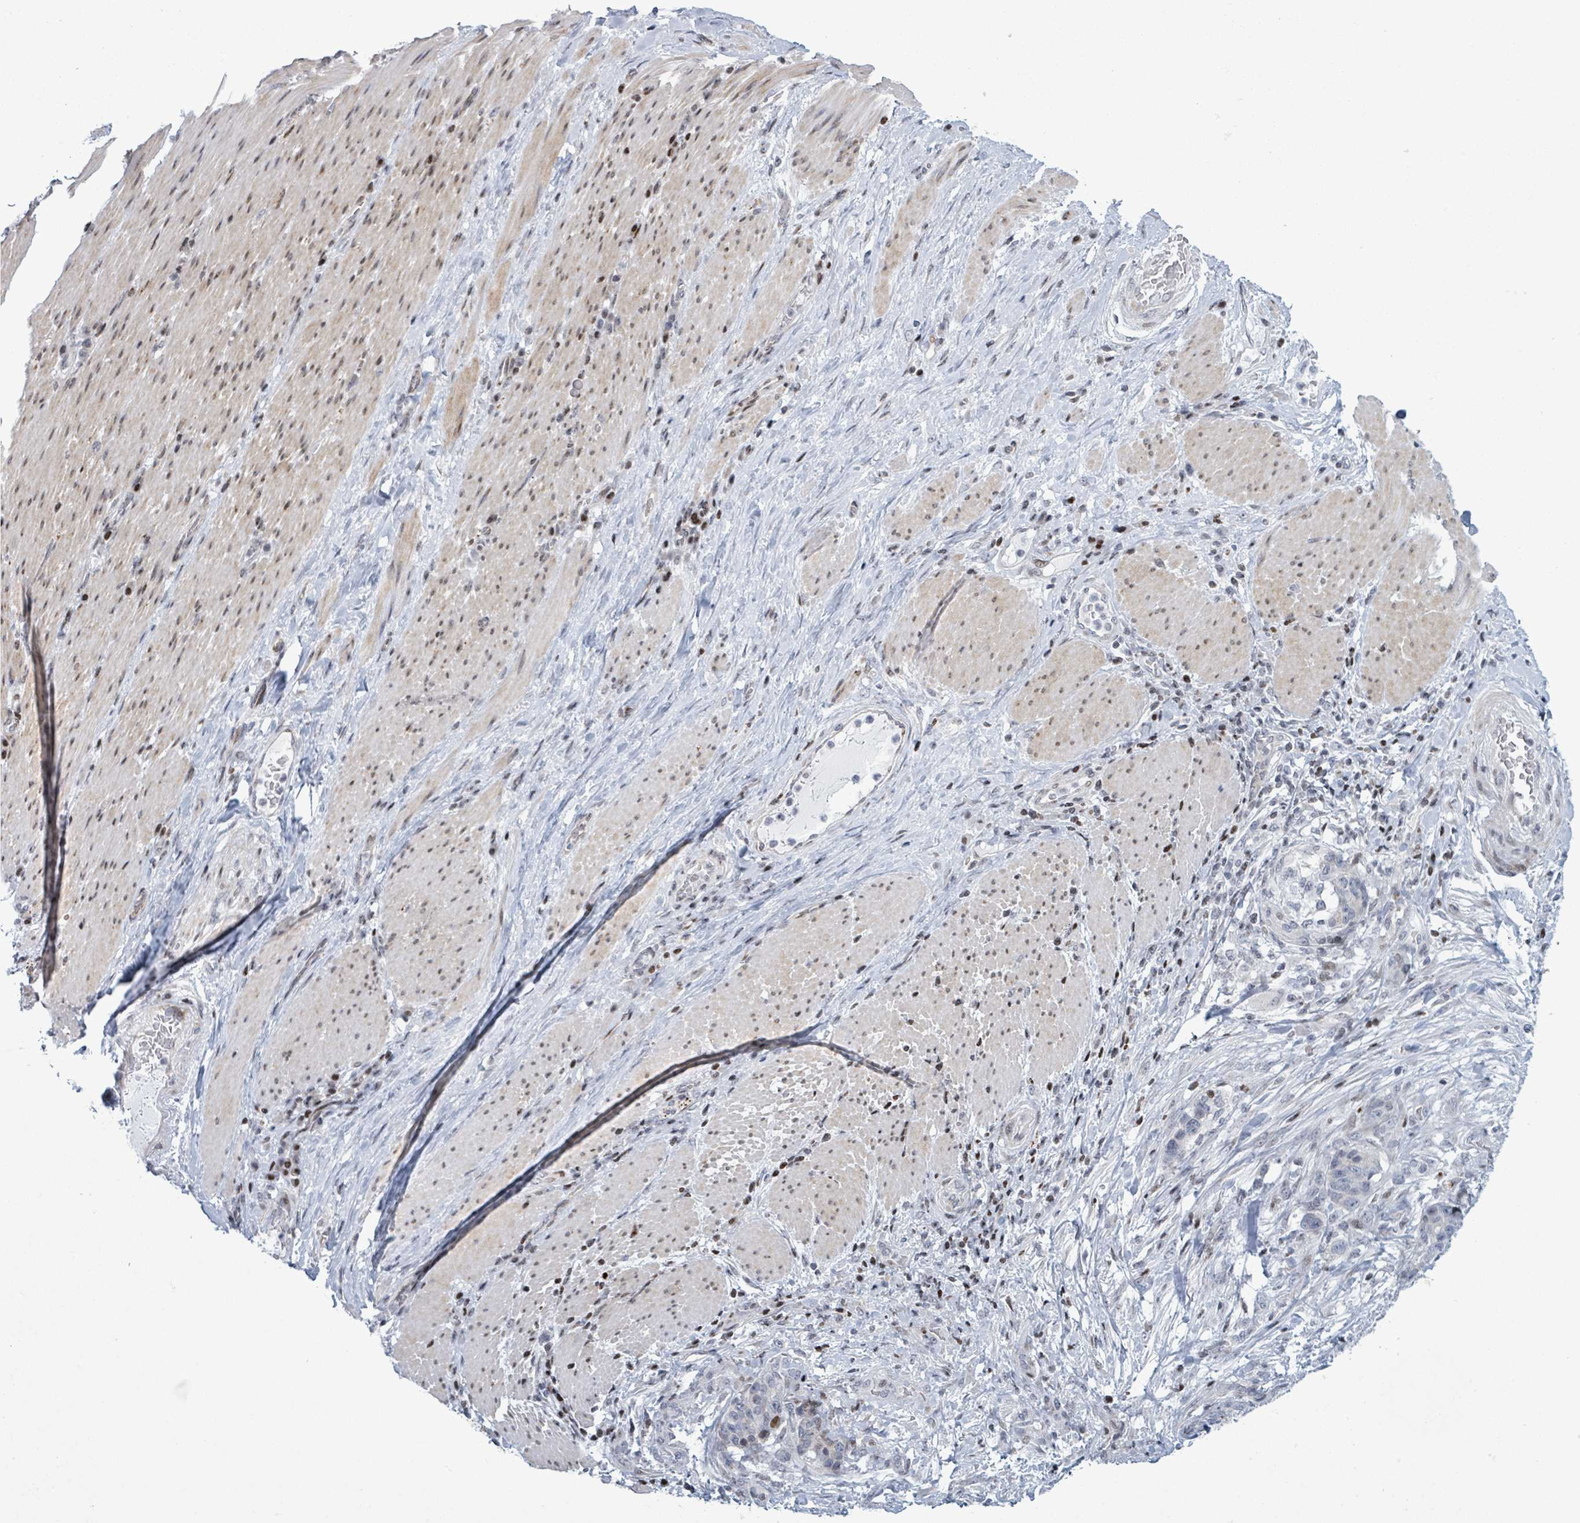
{"staining": {"intensity": "negative", "quantity": "none", "location": "none"}, "tissue": "stomach cancer", "cell_type": "Tumor cells", "image_type": "cancer", "snomed": [{"axis": "morphology", "description": "Normal tissue, NOS"}, {"axis": "morphology", "description": "Adenocarcinoma, NOS"}, {"axis": "topography", "description": "Stomach"}], "caption": "This is a image of IHC staining of adenocarcinoma (stomach), which shows no expression in tumor cells. (DAB (3,3'-diaminobenzidine) immunohistochemistry (IHC) visualized using brightfield microscopy, high magnification).", "gene": "FNDC4", "patient": {"sex": "female", "age": 64}}